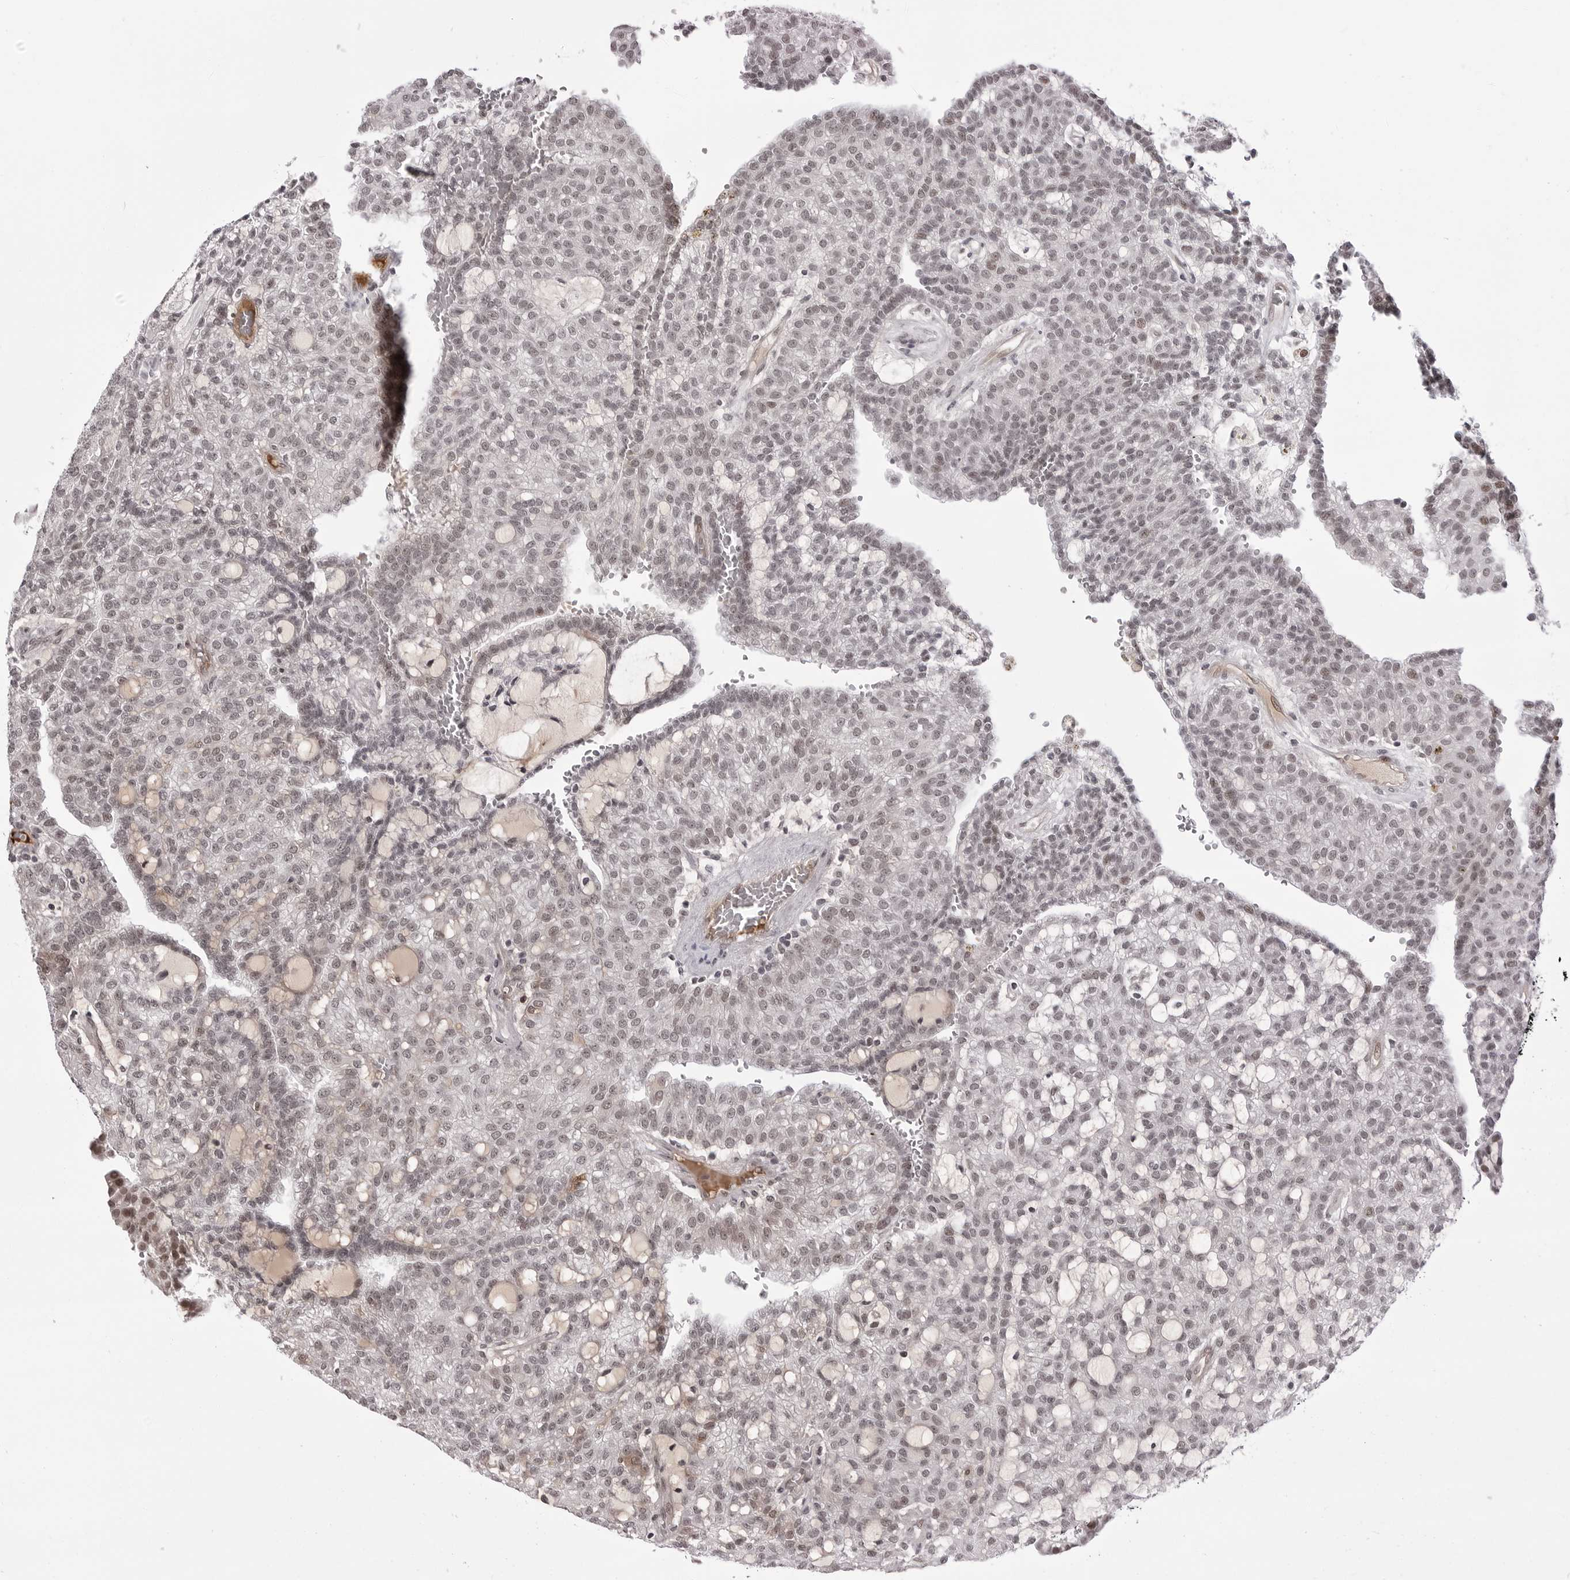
{"staining": {"intensity": "weak", "quantity": "25%-75%", "location": "nuclear"}, "tissue": "renal cancer", "cell_type": "Tumor cells", "image_type": "cancer", "snomed": [{"axis": "morphology", "description": "Adenocarcinoma, NOS"}, {"axis": "topography", "description": "Kidney"}], "caption": "An image of human adenocarcinoma (renal) stained for a protein reveals weak nuclear brown staining in tumor cells. (Brightfield microscopy of DAB IHC at high magnification).", "gene": "PHF3", "patient": {"sex": "male", "age": 63}}